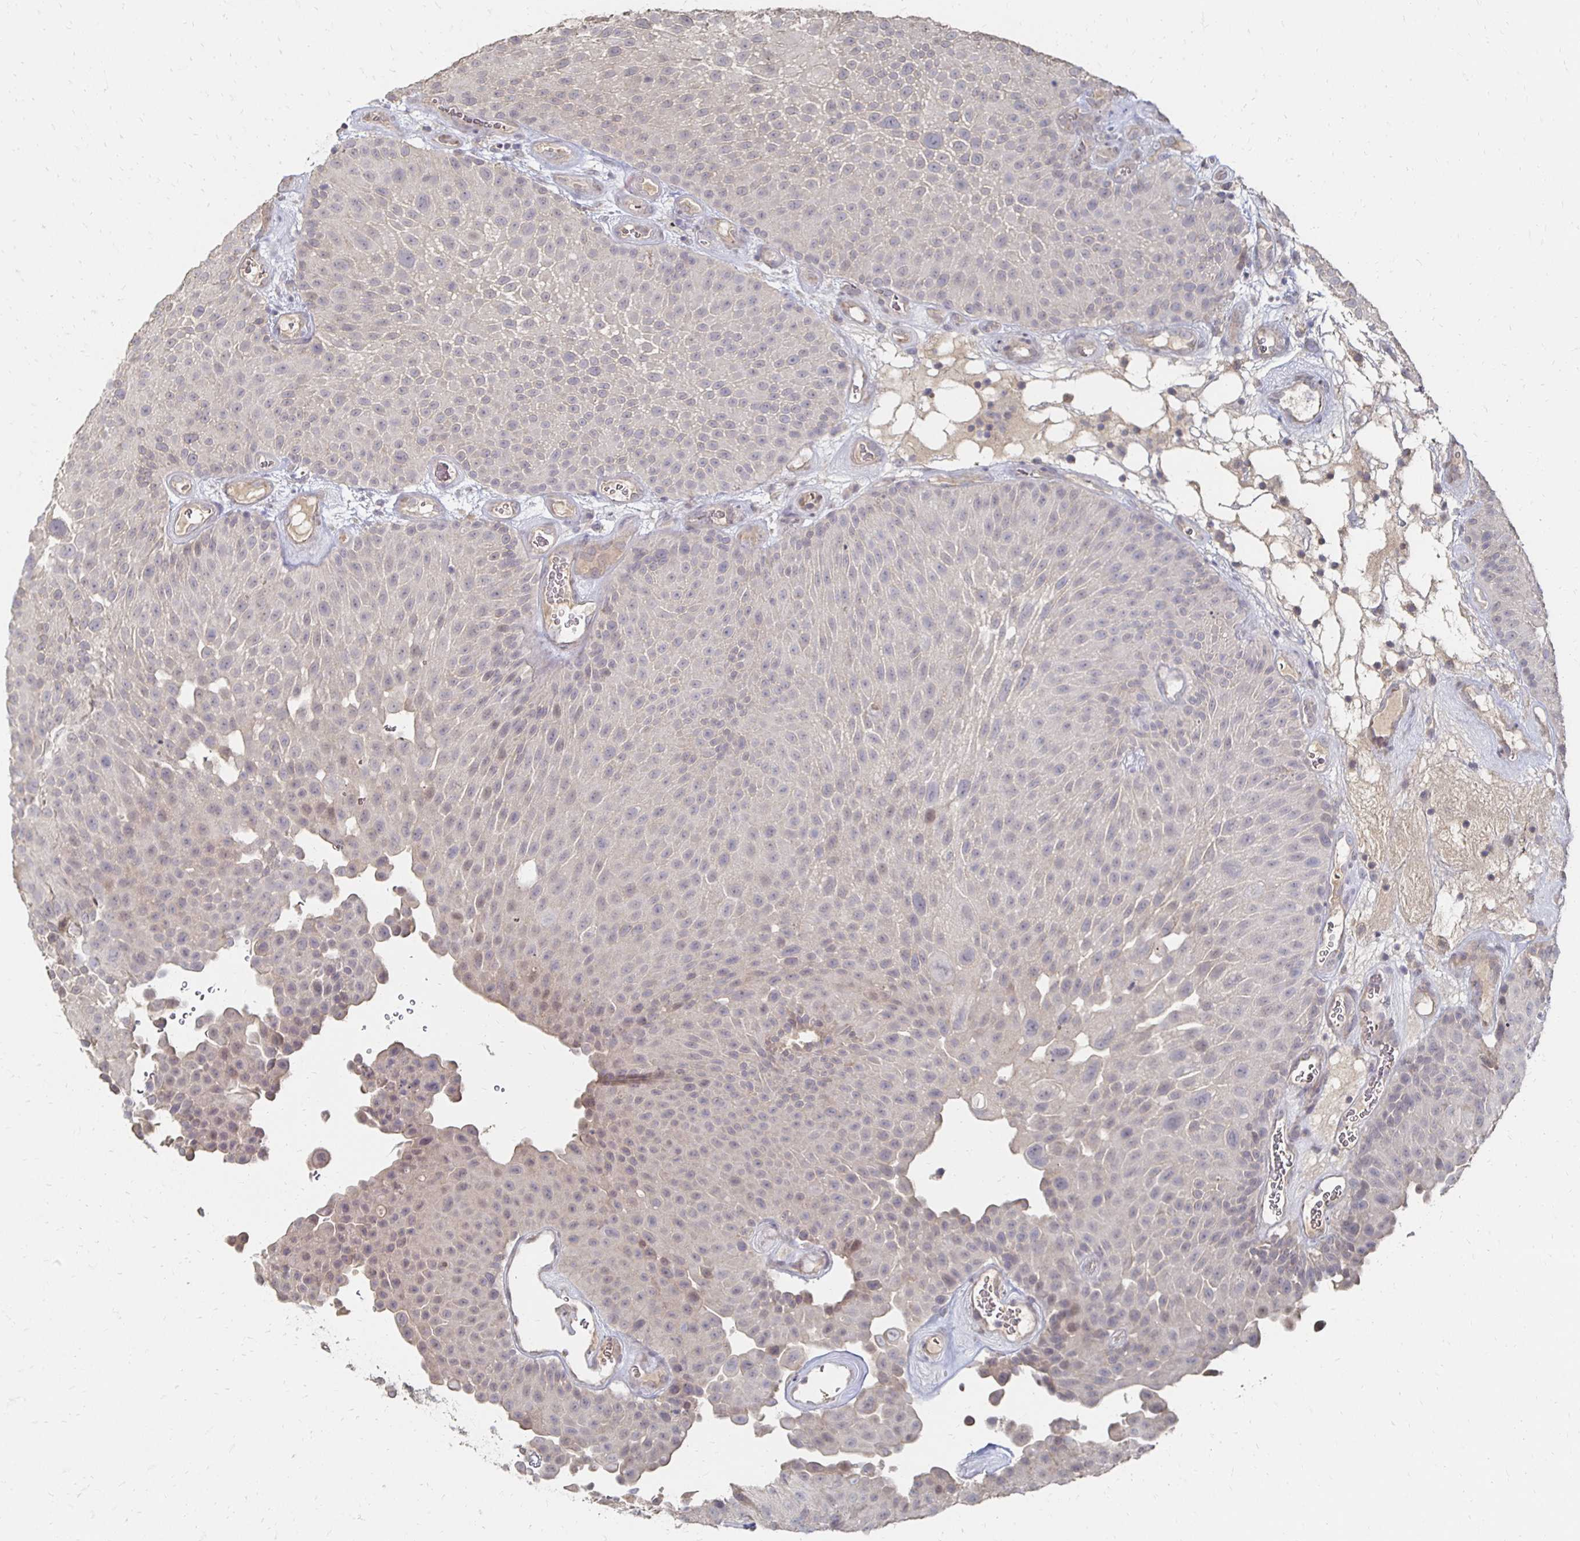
{"staining": {"intensity": "weak", "quantity": "<25%", "location": "cytoplasmic/membranous,nuclear"}, "tissue": "urothelial cancer", "cell_type": "Tumor cells", "image_type": "cancer", "snomed": [{"axis": "morphology", "description": "Urothelial carcinoma, Low grade"}, {"axis": "topography", "description": "Urinary bladder"}], "caption": "Immunohistochemical staining of human urothelial cancer exhibits no significant expression in tumor cells.", "gene": "ZNF727", "patient": {"sex": "male", "age": 72}}